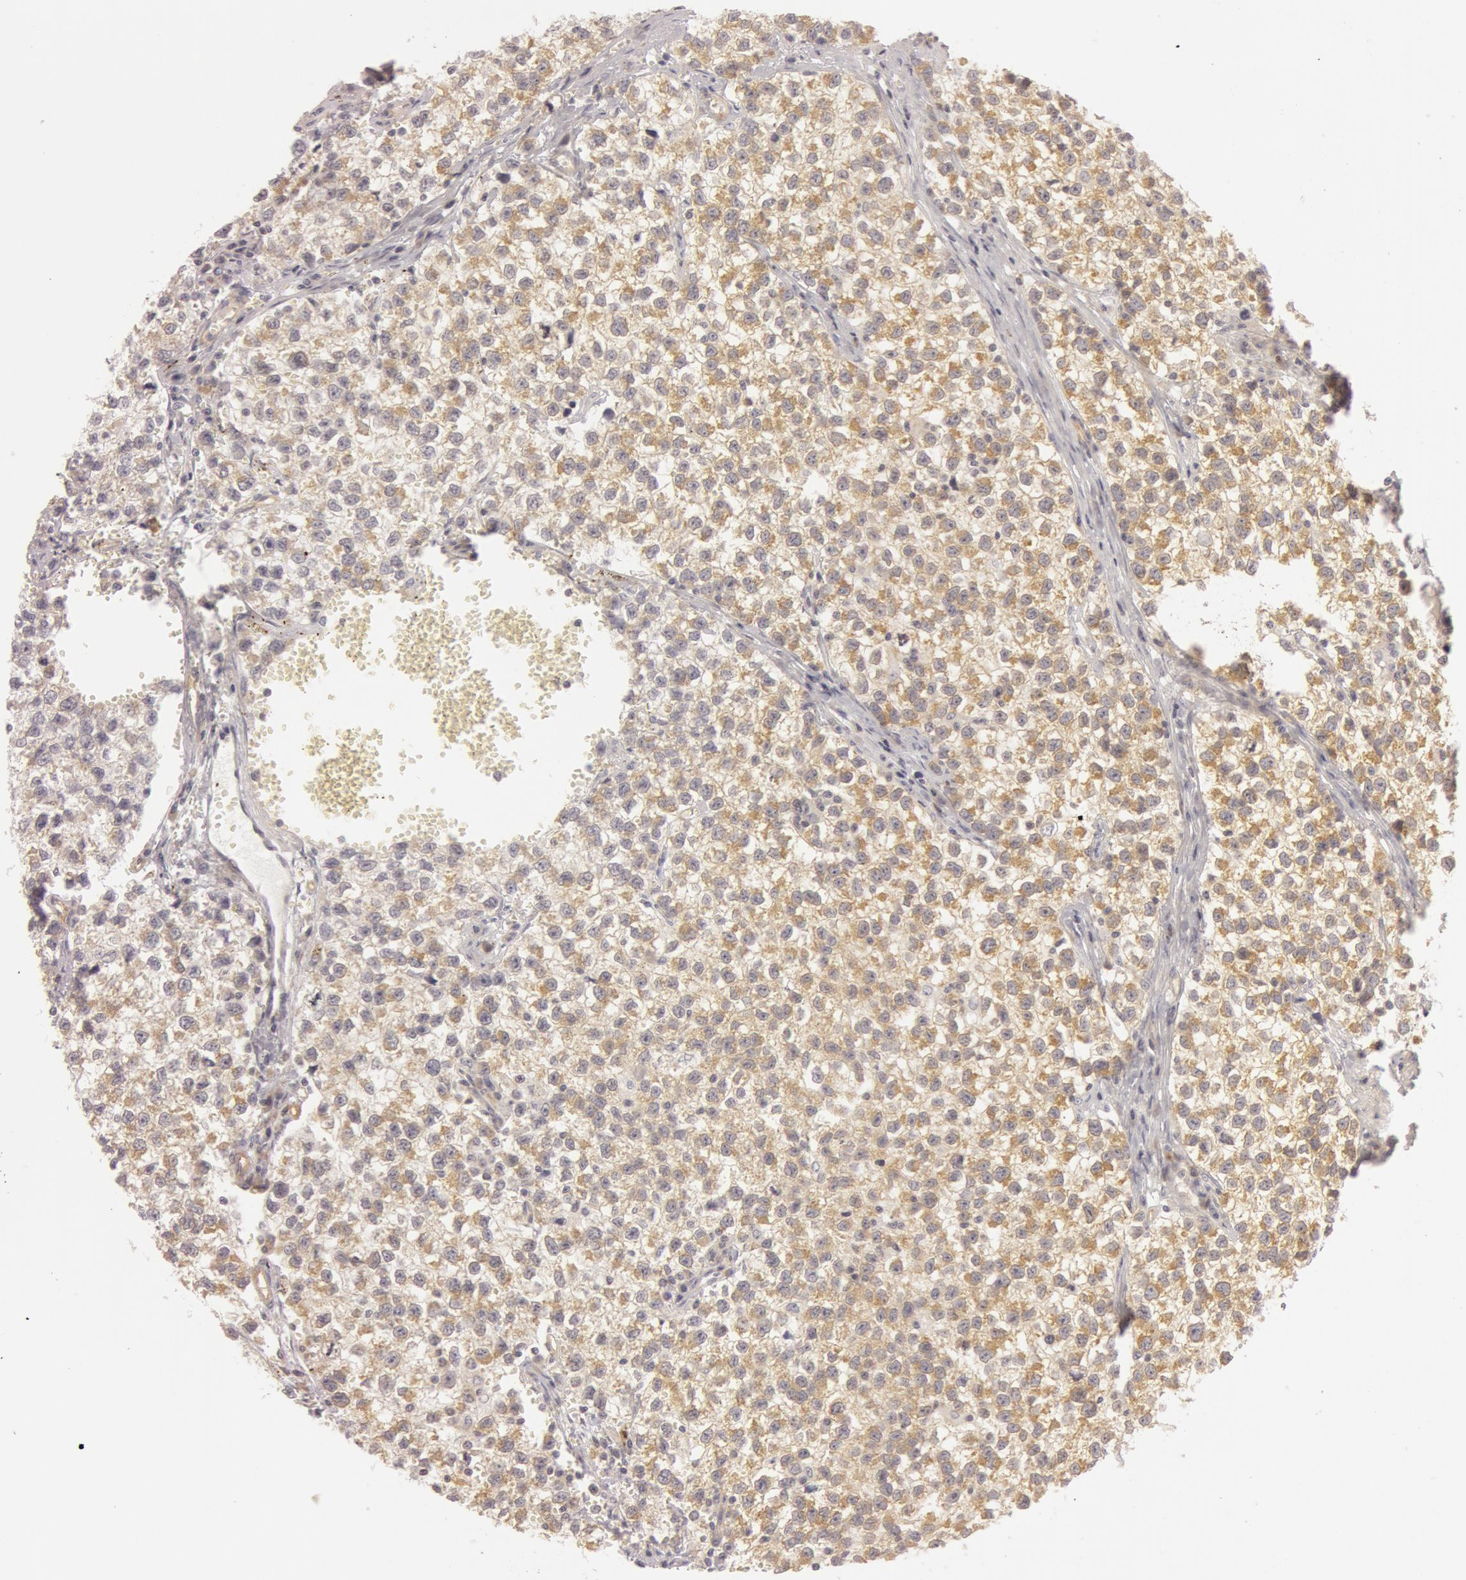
{"staining": {"intensity": "weak", "quantity": "25%-75%", "location": "cytoplasmic/membranous"}, "tissue": "testis cancer", "cell_type": "Tumor cells", "image_type": "cancer", "snomed": [{"axis": "morphology", "description": "Seminoma, NOS"}, {"axis": "topography", "description": "Testis"}], "caption": "Tumor cells reveal low levels of weak cytoplasmic/membranous staining in approximately 25%-75% of cells in testis cancer. (DAB IHC, brown staining for protein, blue staining for nuclei).", "gene": "RALGAPA1", "patient": {"sex": "male", "age": 35}}